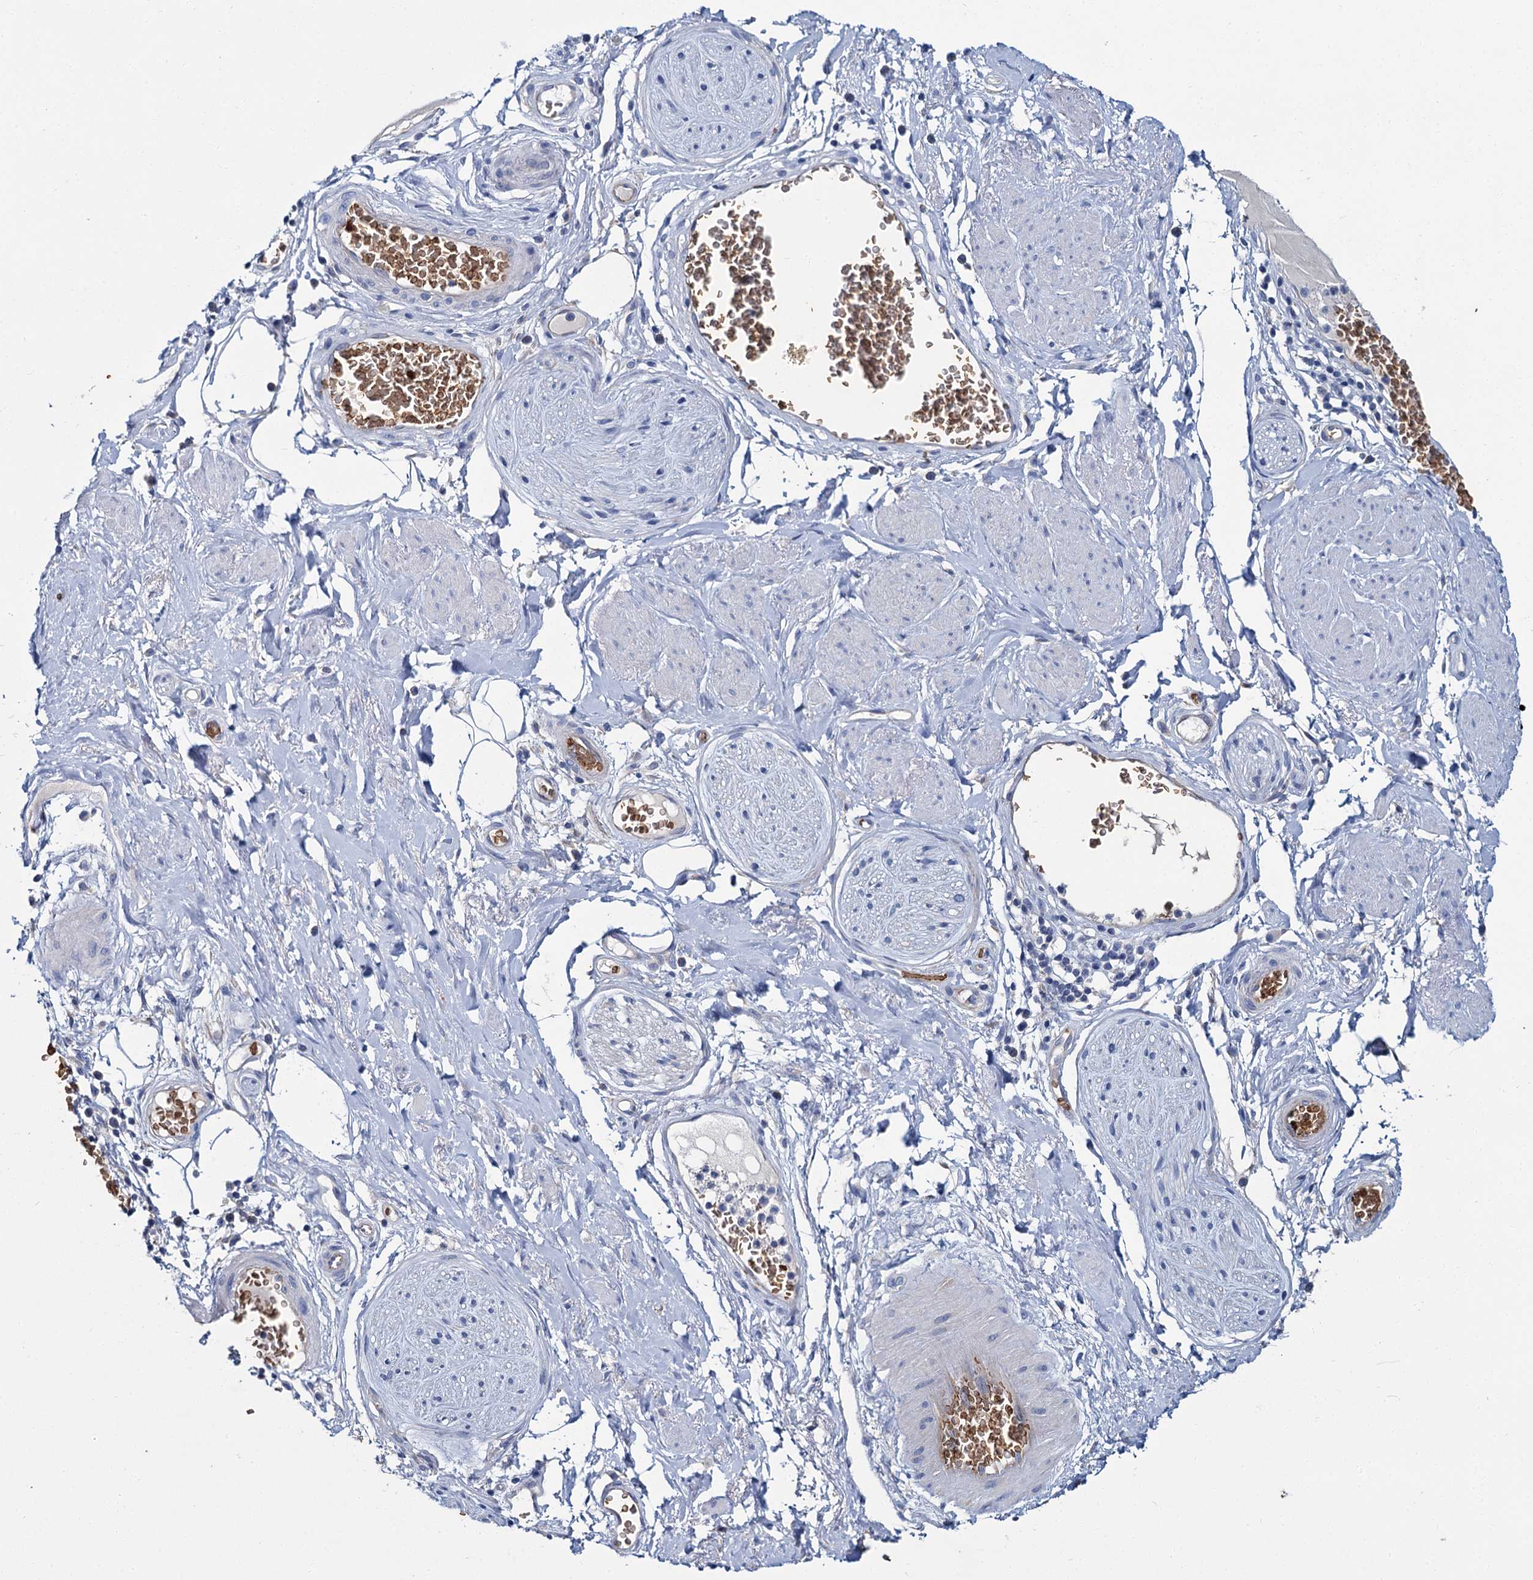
{"staining": {"intensity": "negative", "quantity": "none", "location": "none"}, "tissue": "adipose tissue", "cell_type": "Adipocytes", "image_type": "normal", "snomed": [{"axis": "morphology", "description": "Normal tissue, NOS"}, {"axis": "morphology", "description": "Adenocarcinoma, NOS"}, {"axis": "topography", "description": "Rectum"}, {"axis": "topography", "description": "Vagina"}, {"axis": "topography", "description": "Peripheral nerve tissue"}], "caption": "Immunohistochemical staining of normal adipose tissue demonstrates no significant positivity in adipocytes.", "gene": "ATG2A", "patient": {"sex": "female", "age": 71}}